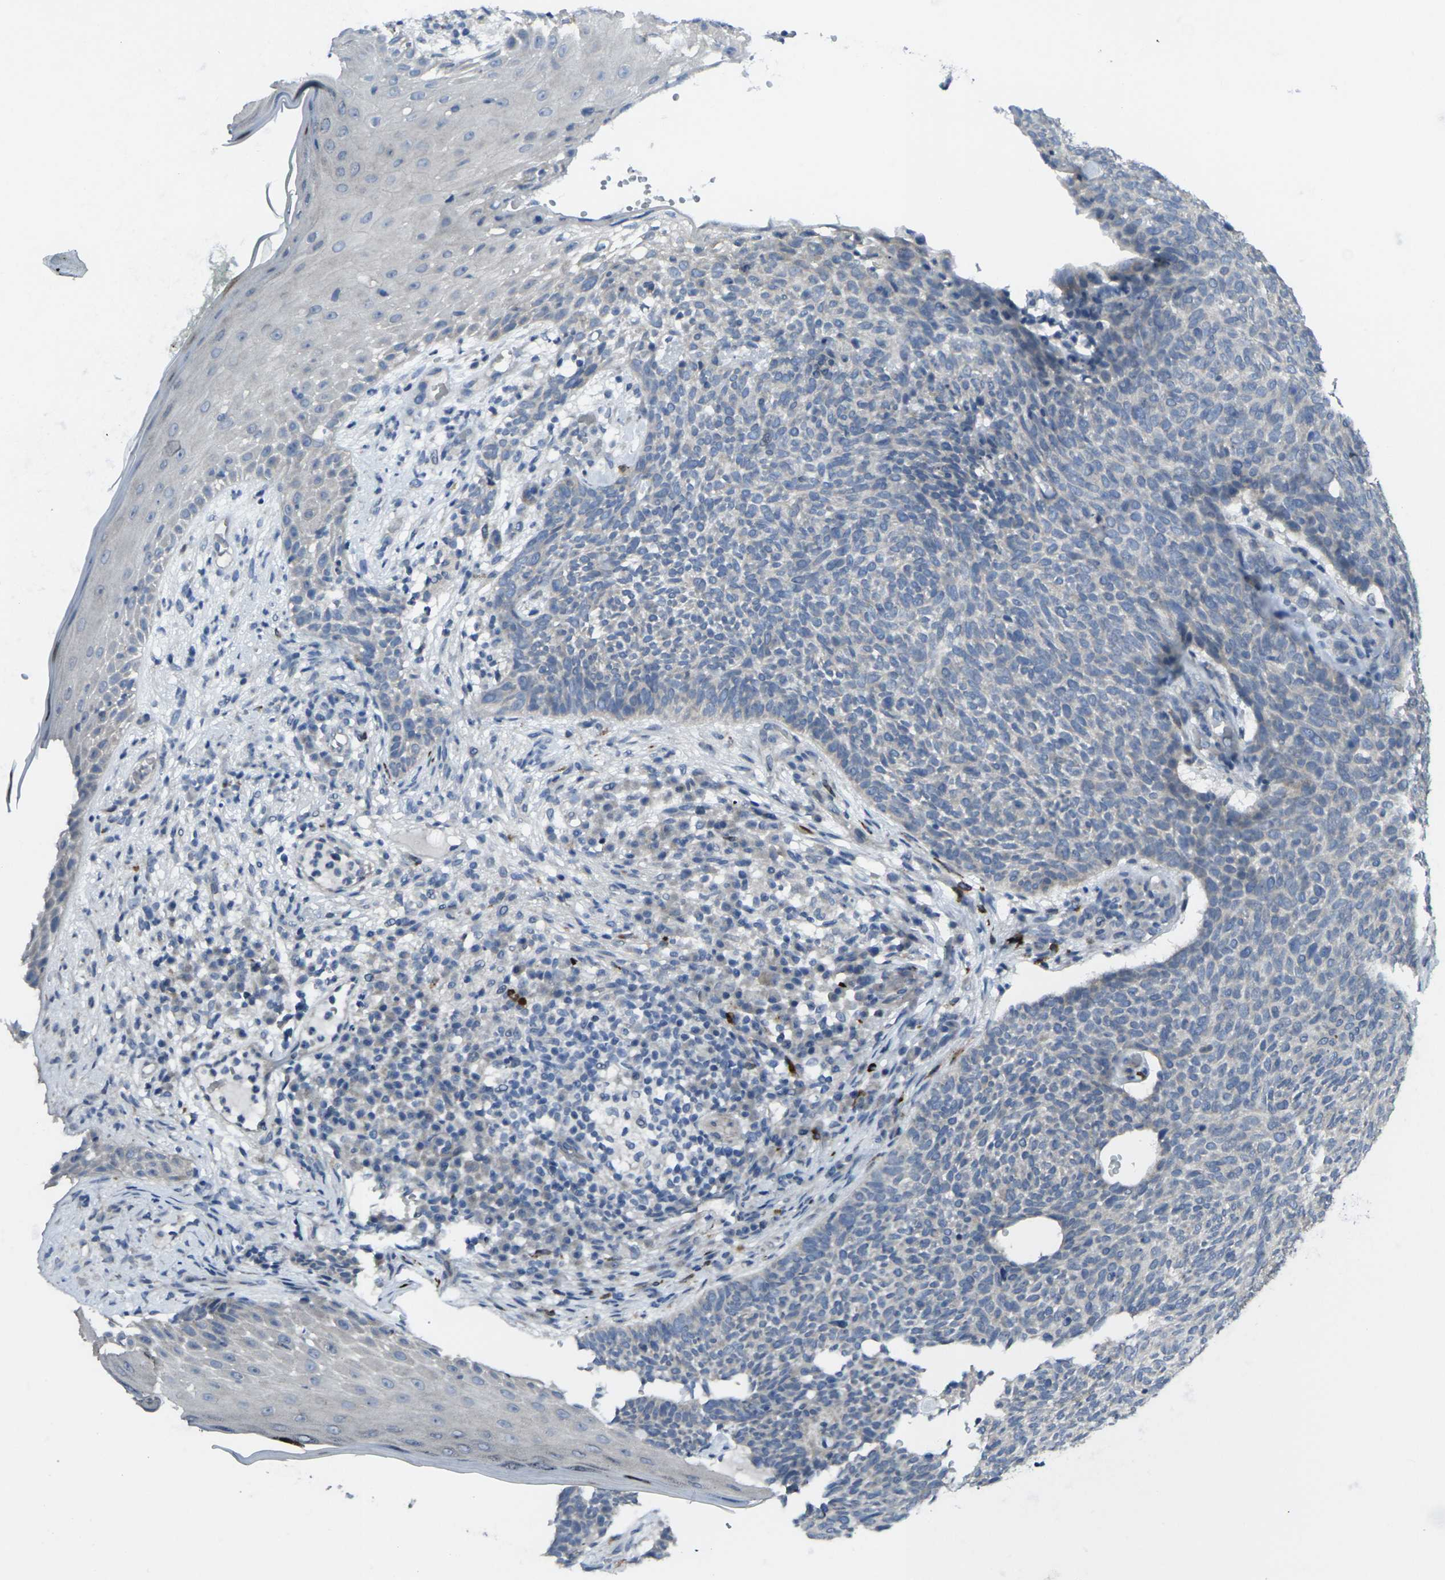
{"staining": {"intensity": "negative", "quantity": "none", "location": "none"}, "tissue": "skin cancer", "cell_type": "Tumor cells", "image_type": "cancer", "snomed": [{"axis": "morphology", "description": "Basal cell carcinoma"}, {"axis": "topography", "description": "Skin"}], "caption": "This is an immunohistochemistry (IHC) photomicrograph of human basal cell carcinoma (skin). There is no staining in tumor cells.", "gene": "CCR10", "patient": {"sex": "female", "age": 84}}